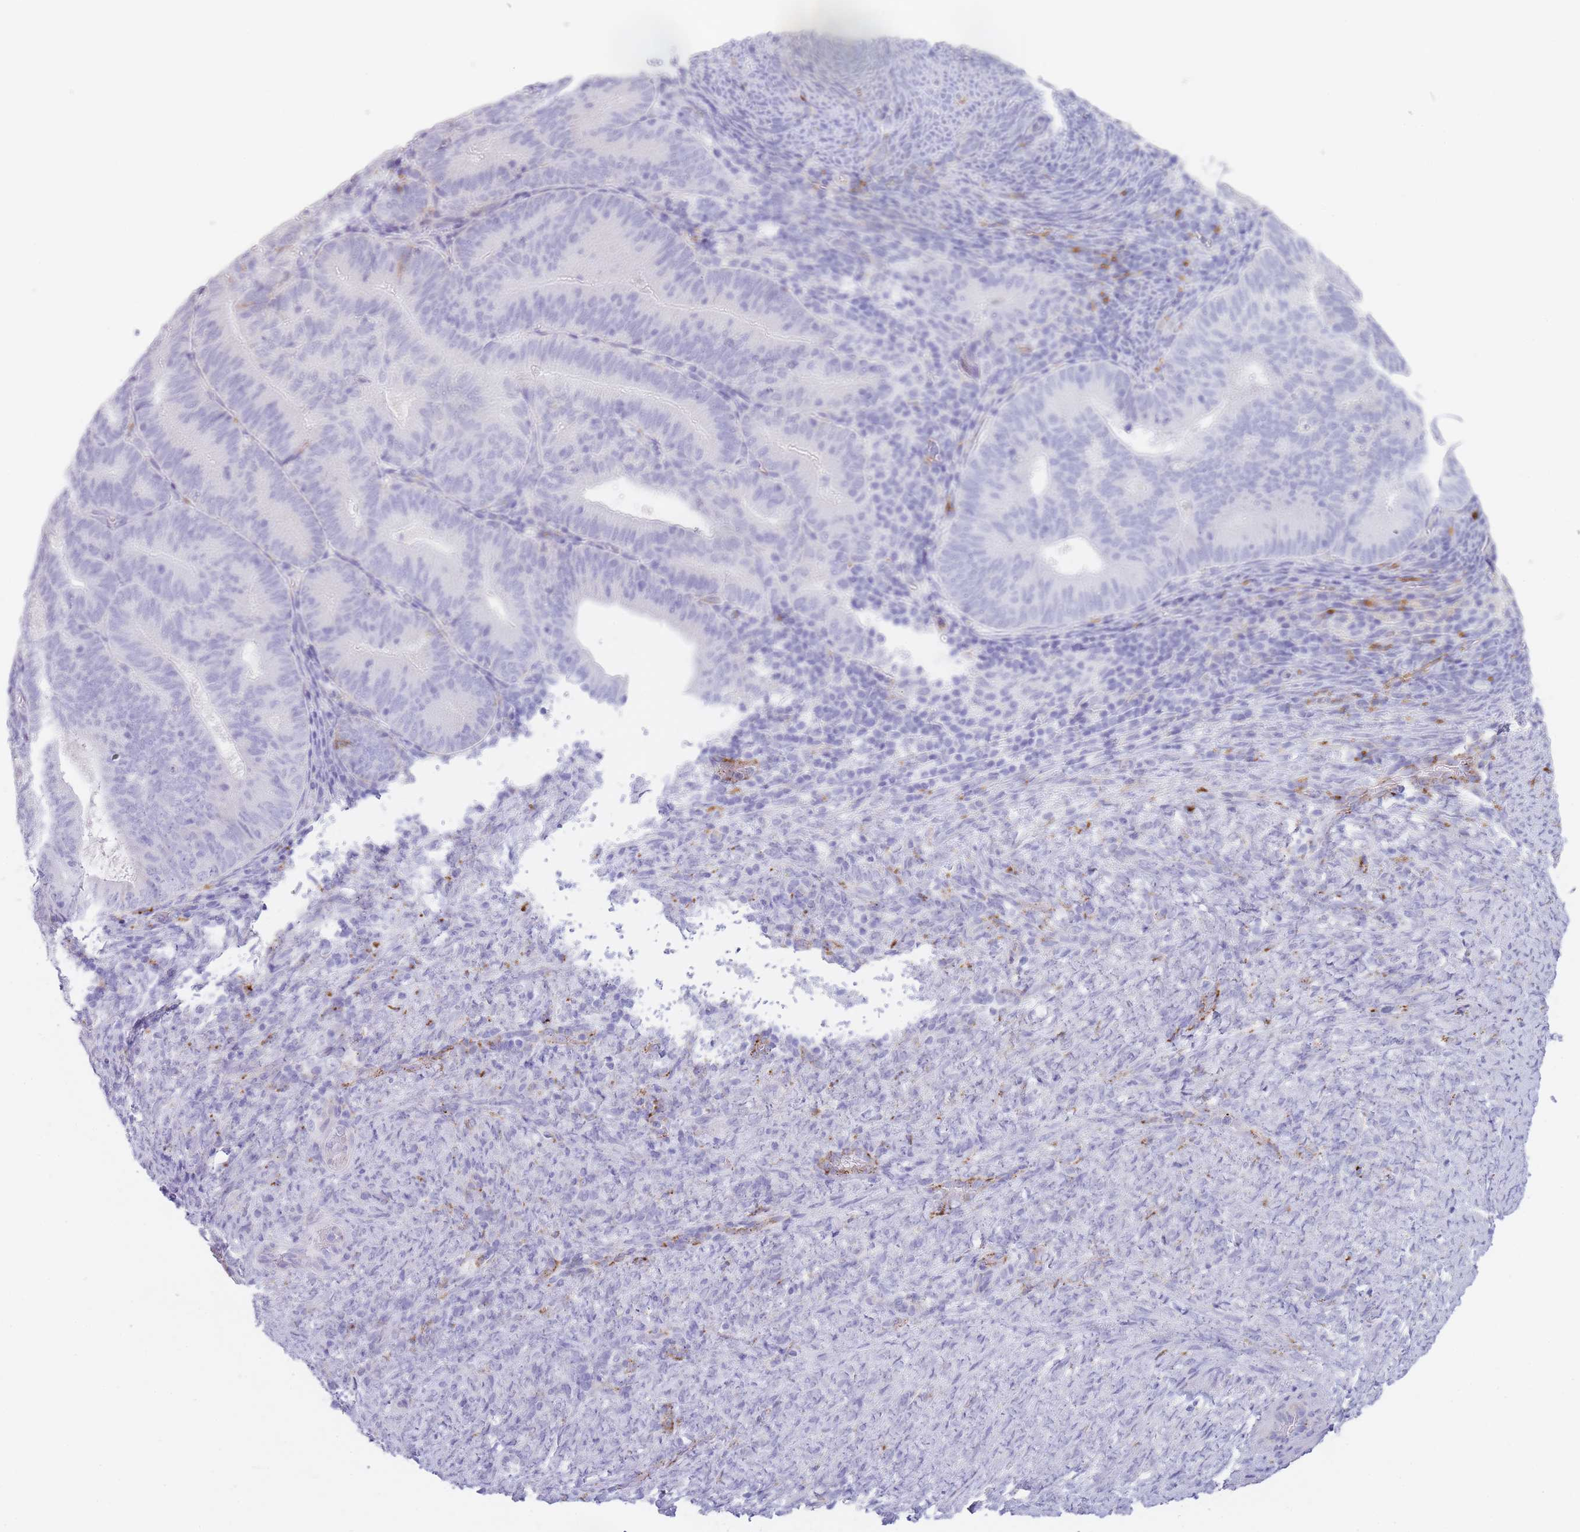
{"staining": {"intensity": "negative", "quantity": "none", "location": "none"}, "tissue": "endometrial cancer", "cell_type": "Tumor cells", "image_type": "cancer", "snomed": [{"axis": "morphology", "description": "Adenocarcinoma, NOS"}, {"axis": "topography", "description": "Endometrium"}], "caption": "A high-resolution photomicrograph shows immunohistochemistry staining of endometrial cancer (adenocarcinoma), which demonstrates no significant positivity in tumor cells.", "gene": "RHO", "patient": {"sex": "female", "age": 70}}